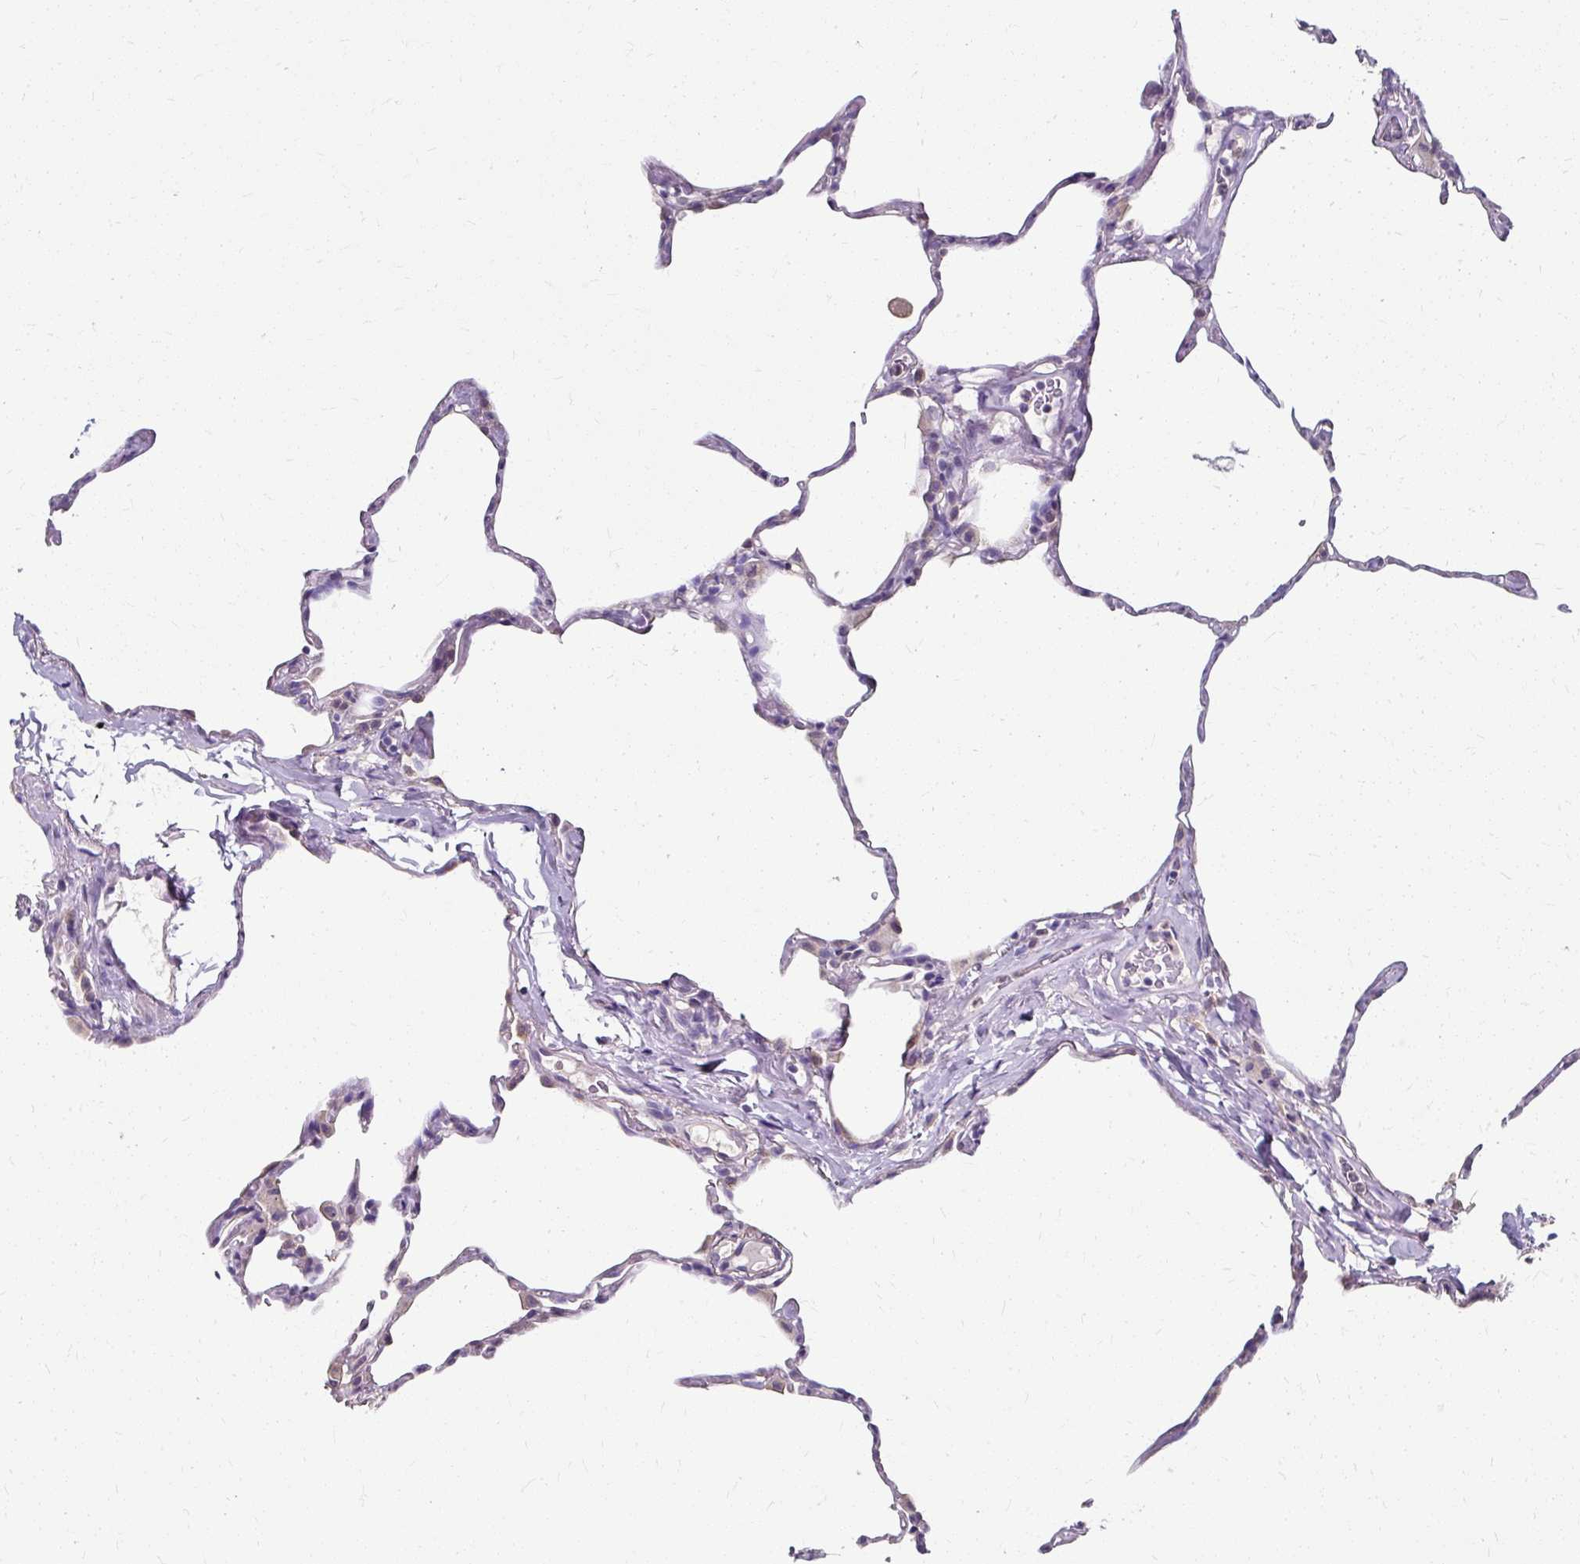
{"staining": {"intensity": "weak", "quantity": "<25%", "location": "nuclear"}, "tissue": "lung", "cell_type": "Alveolar cells", "image_type": "normal", "snomed": [{"axis": "morphology", "description": "Normal tissue, NOS"}, {"axis": "topography", "description": "Lung"}], "caption": "The immunohistochemistry histopathology image has no significant staining in alveolar cells of lung. Nuclei are stained in blue.", "gene": "KLHL24", "patient": {"sex": "male", "age": 65}}